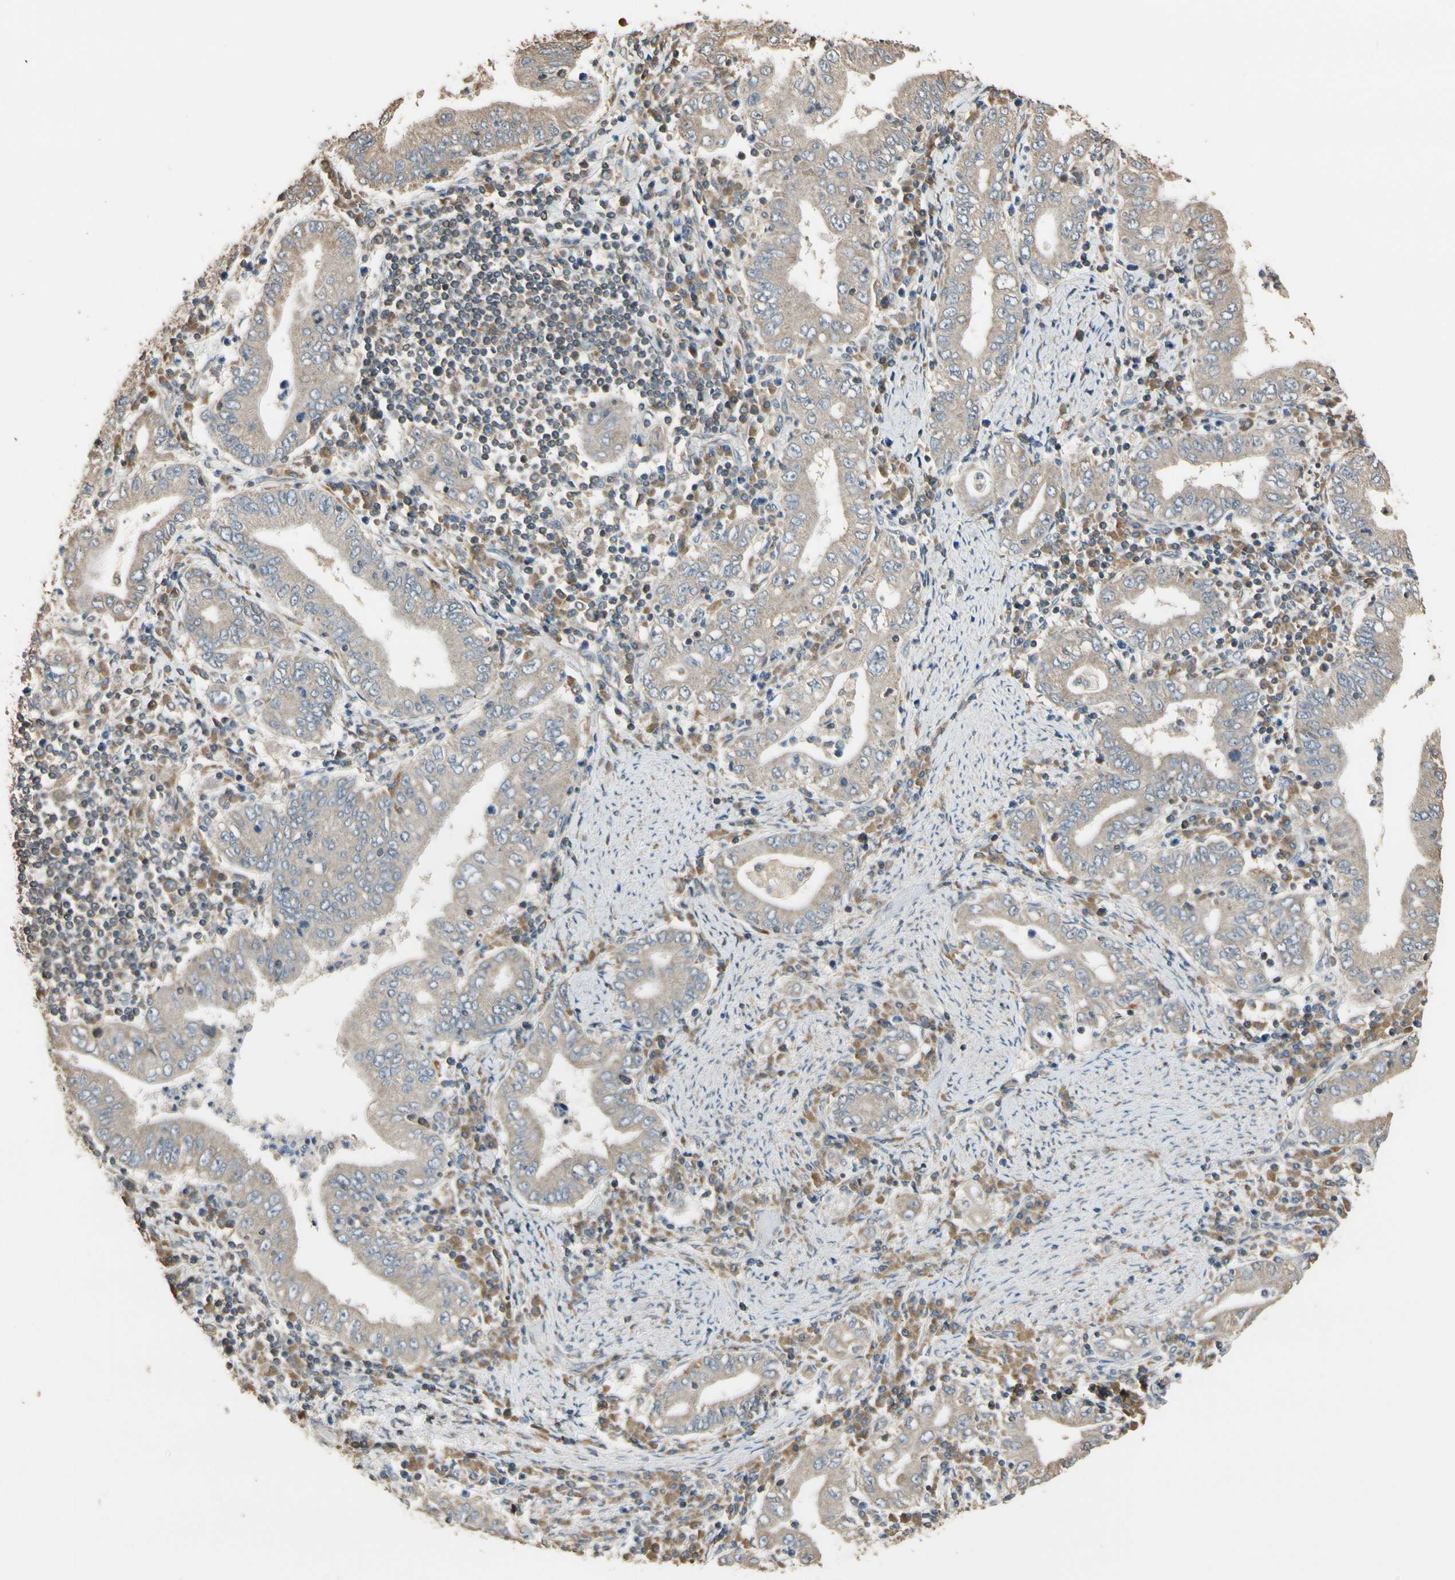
{"staining": {"intensity": "negative", "quantity": "none", "location": "none"}, "tissue": "stomach cancer", "cell_type": "Tumor cells", "image_type": "cancer", "snomed": [{"axis": "morphology", "description": "Normal tissue, NOS"}, {"axis": "morphology", "description": "Adenocarcinoma, NOS"}, {"axis": "topography", "description": "Esophagus"}, {"axis": "topography", "description": "Stomach, upper"}, {"axis": "topography", "description": "Peripheral nerve tissue"}], "caption": "A photomicrograph of adenocarcinoma (stomach) stained for a protein reveals no brown staining in tumor cells.", "gene": "STX18", "patient": {"sex": "male", "age": 62}}